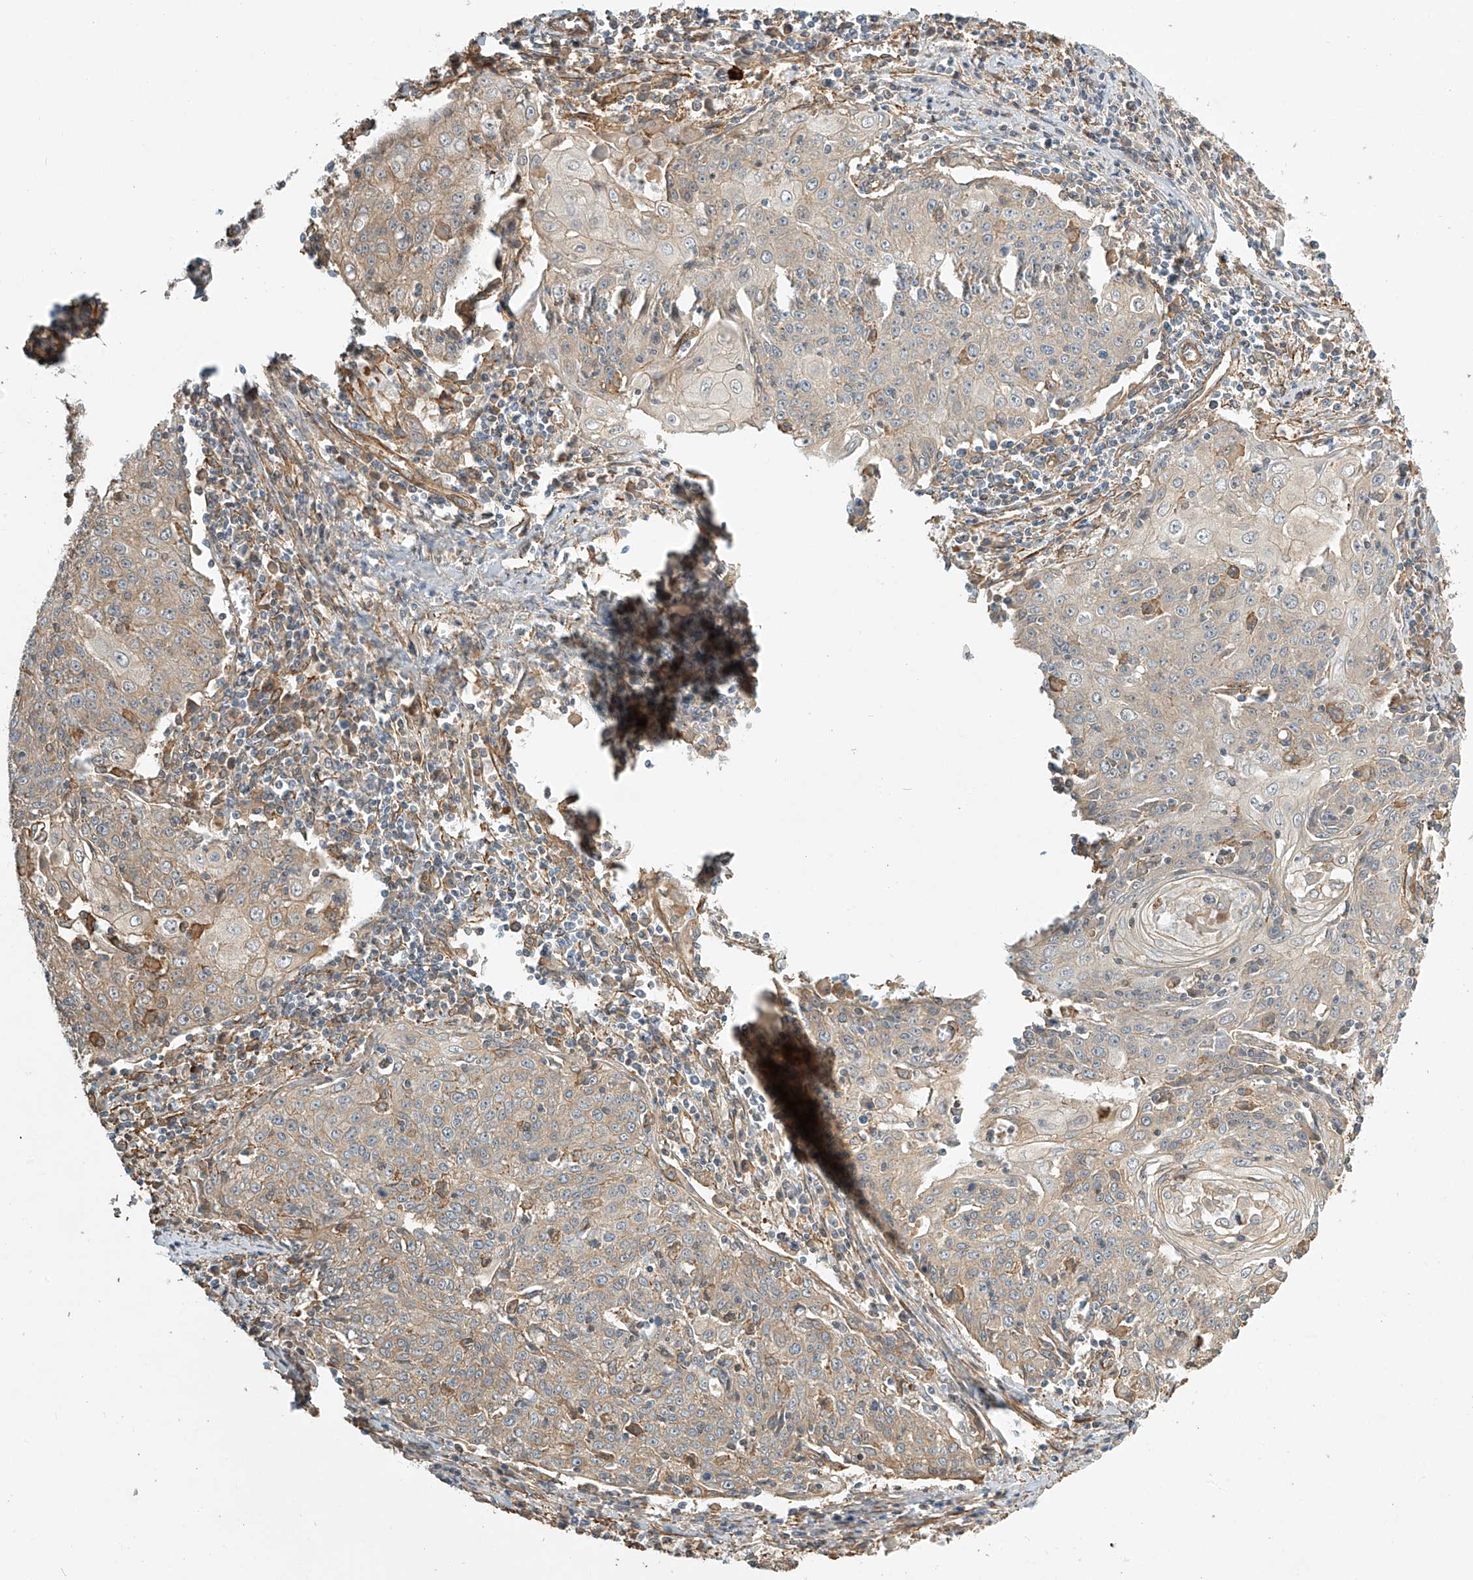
{"staining": {"intensity": "weak", "quantity": "<25%", "location": "cytoplasmic/membranous"}, "tissue": "cervical cancer", "cell_type": "Tumor cells", "image_type": "cancer", "snomed": [{"axis": "morphology", "description": "Squamous cell carcinoma, NOS"}, {"axis": "topography", "description": "Cervix"}], "caption": "An IHC micrograph of cervical cancer (squamous cell carcinoma) is shown. There is no staining in tumor cells of cervical cancer (squamous cell carcinoma).", "gene": "CSMD3", "patient": {"sex": "female", "age": 48}}